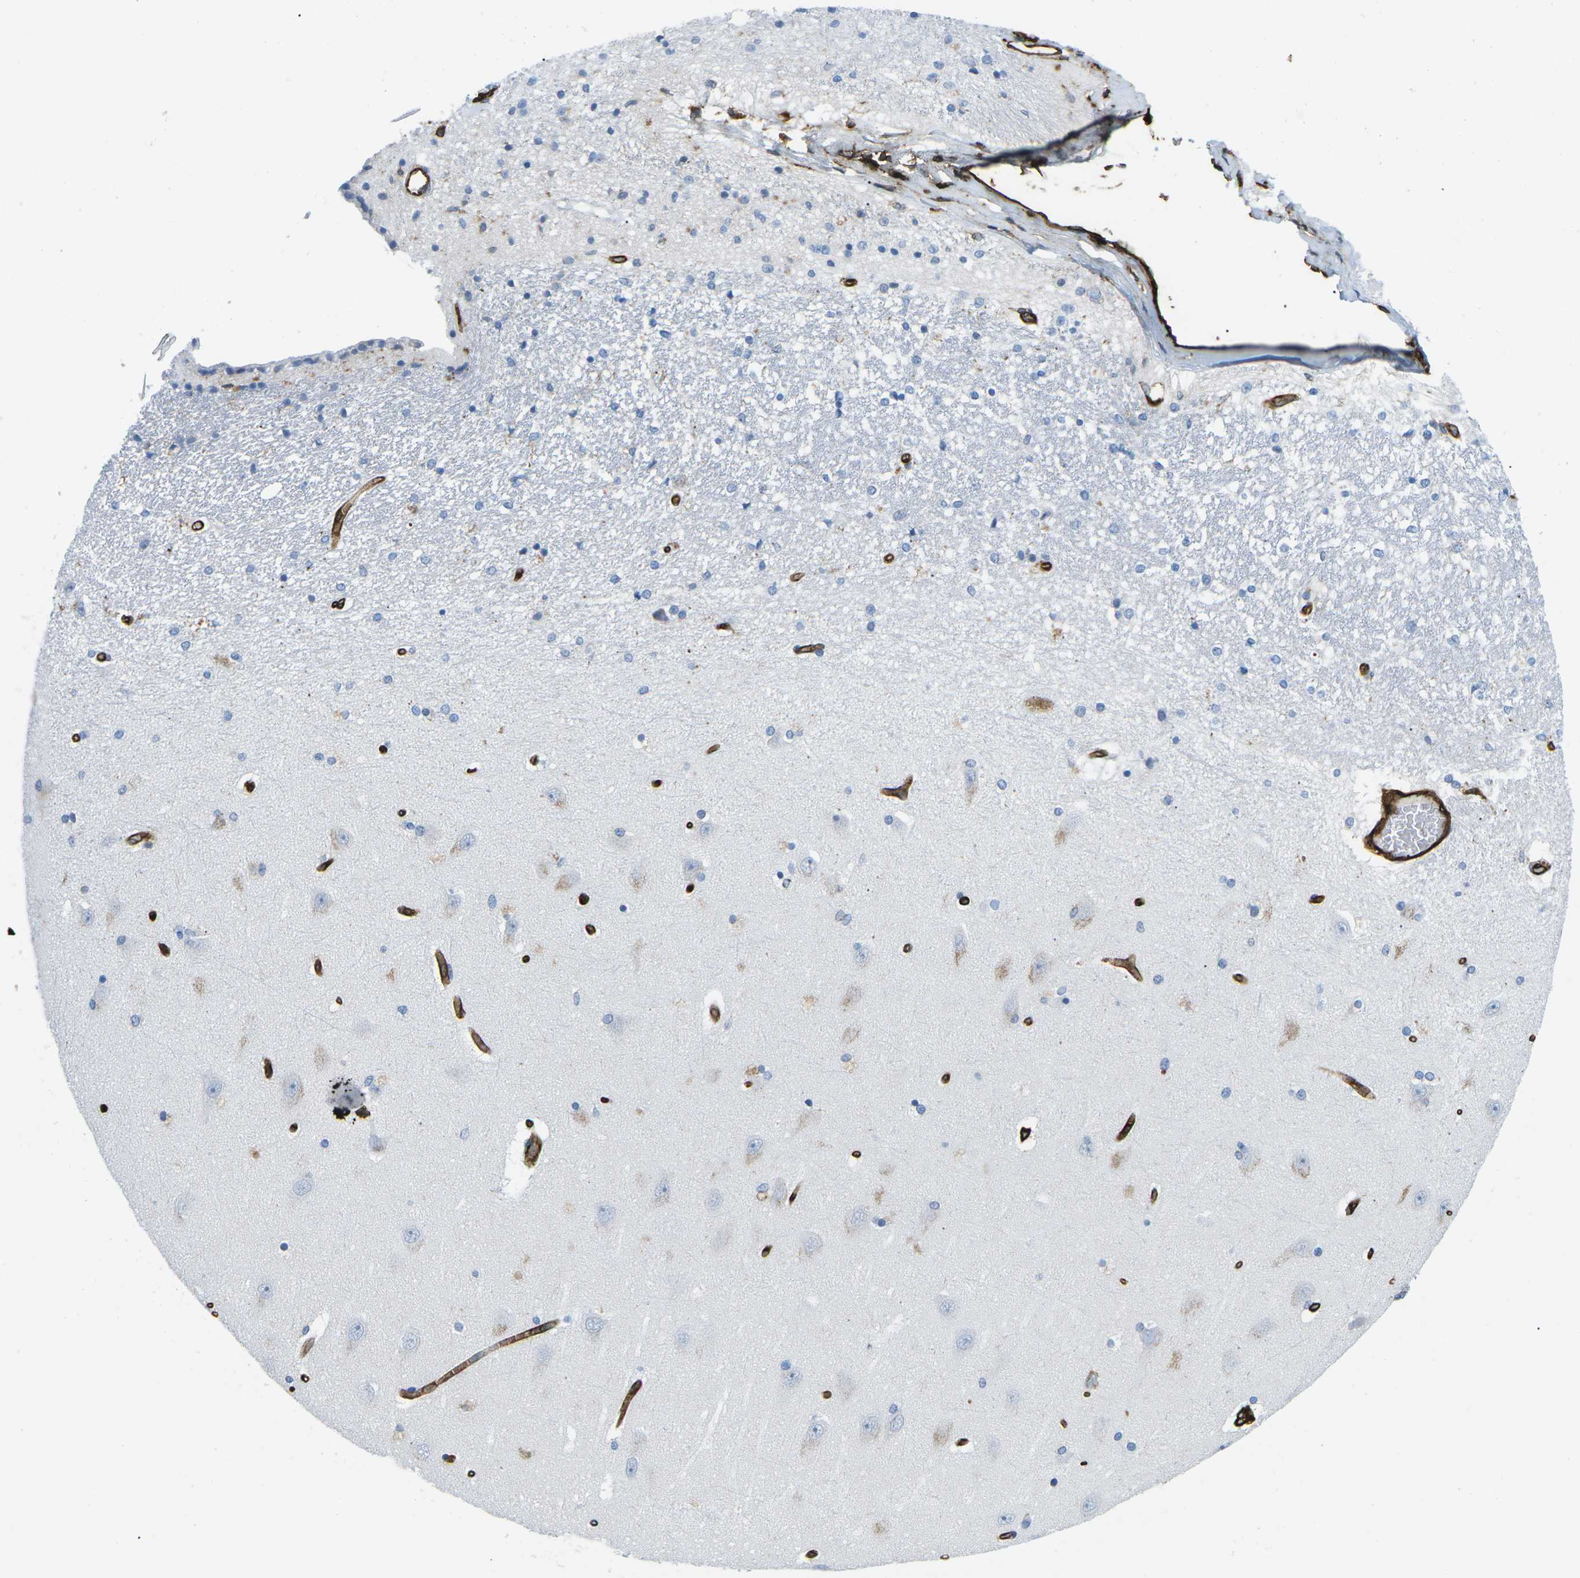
{"staining": {"intensity": "negative", "quantity": "none", "location": "none"}, "tissue": "hippocampus", "cell_type": "Glial cells", "image_type": "normal", "snomed": [{"axis": "morphology", "description": "Normal tissue, NOS"}, {"axis": "topography", "description": "Hippocampus"}], "caption": "This image is of unremarkable hippocampus stained with IHC to label a protein in brown with the nuclei are counter-stained blue. There is no positivity in glial cells.", "gene": "HLA", "patient": {"sex": "female", "age": 54}}